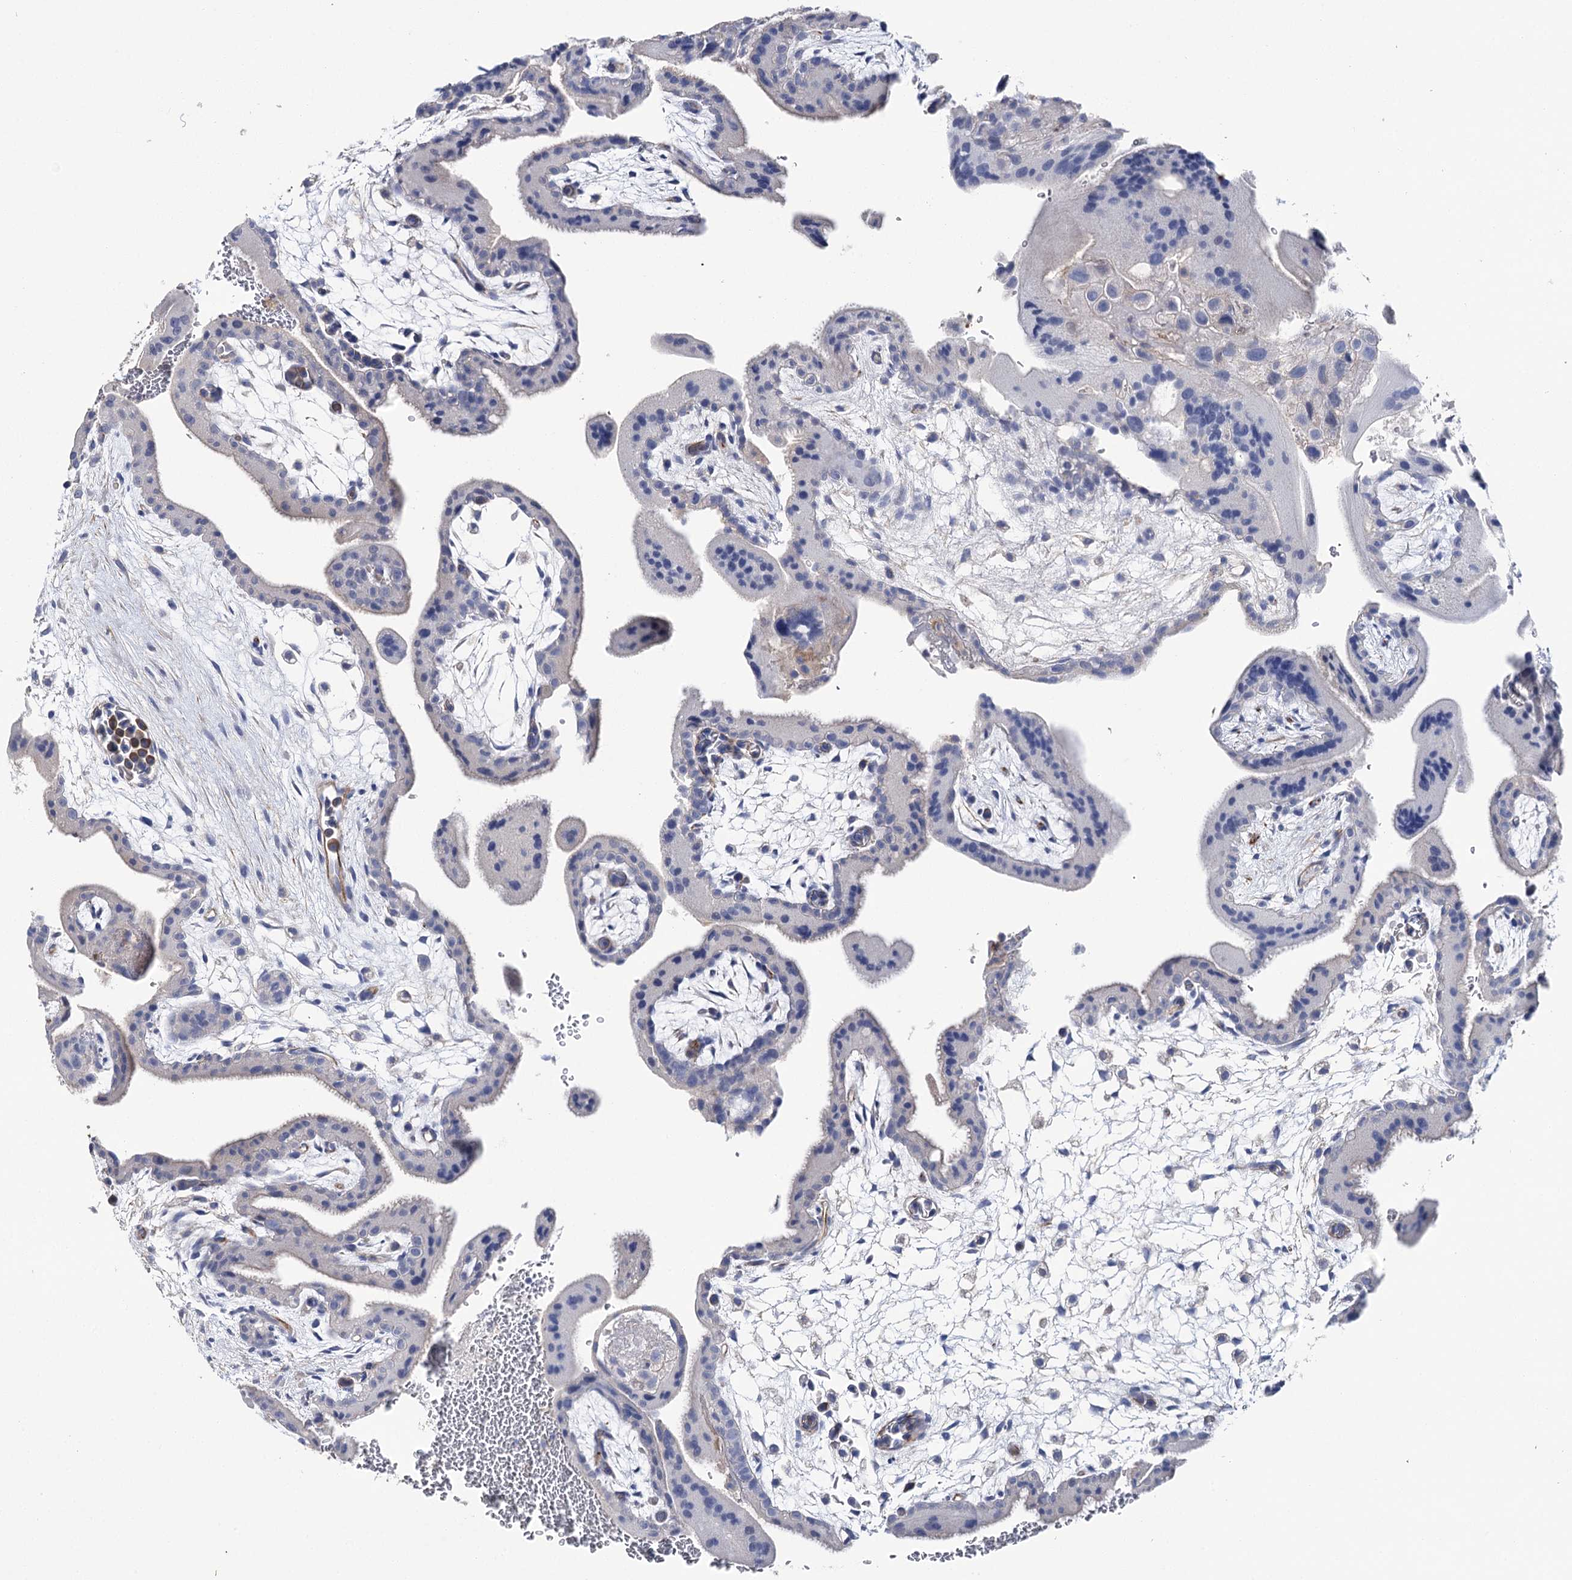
{"staining": {"intensity": "moderate", "quantity": "<25%", "location": "cytoplasmic/membranous"}, "tissue": "placenta", "cell_type": "Decidual cells", "image_type": "normal", "snomed": [{"axis": "morphology", "description": "Normal tissue, NOS"}, {"axis": "topography", "description": "Placenta"}], "caption": "Immunohistochemical staining of normal placenta displays low levels of moderate cytoplasmic/membranous positivity in approximately <25% of decidual cells.", "gene": "EPYC", "patient": {"sex": "female", "age": 35}}